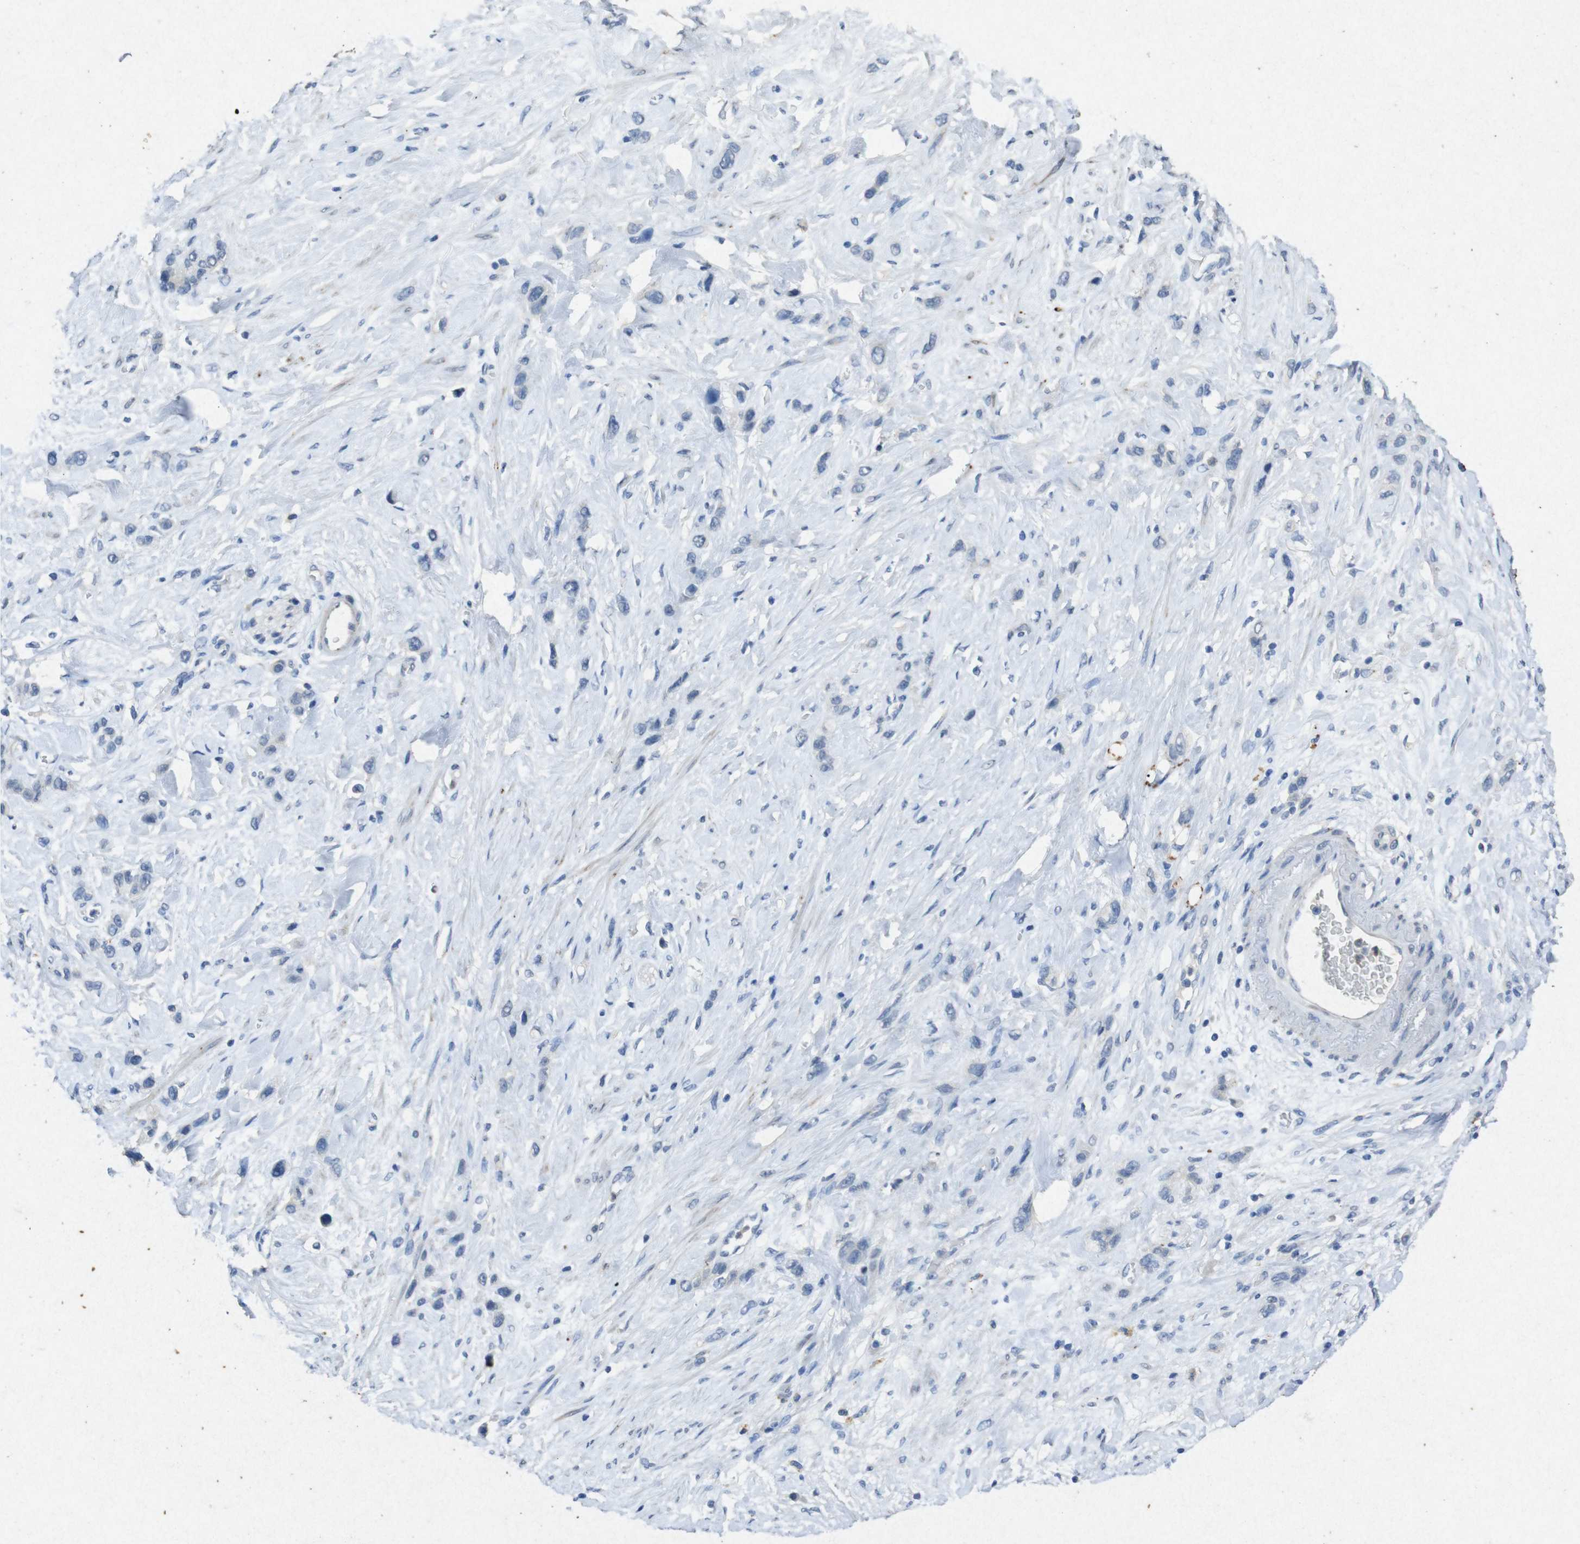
{"staining": {"intensity": "negative", "quantity": "none", "location": "none"}, "tissue": "stomach cancer", "cell_type": "Tumor cells", "image_type": "cancer", "snomed": [{"axis": "morphology", "description": "Adenocarcinoma, NOS"}, {"axis": "morphology", "description": "Adenocarcinoma, High grade"}, {"axis": "topography", "description": "Stomach, upper"}, {"axis": "topography", "description": "Stomach, lower"}], "caption": "Immunohistochemistry of stomach adenocarcinoma reveals no staining in tumor cells.", "gene": "STBD1", "patient": {"sex": "female", "age": 65}}